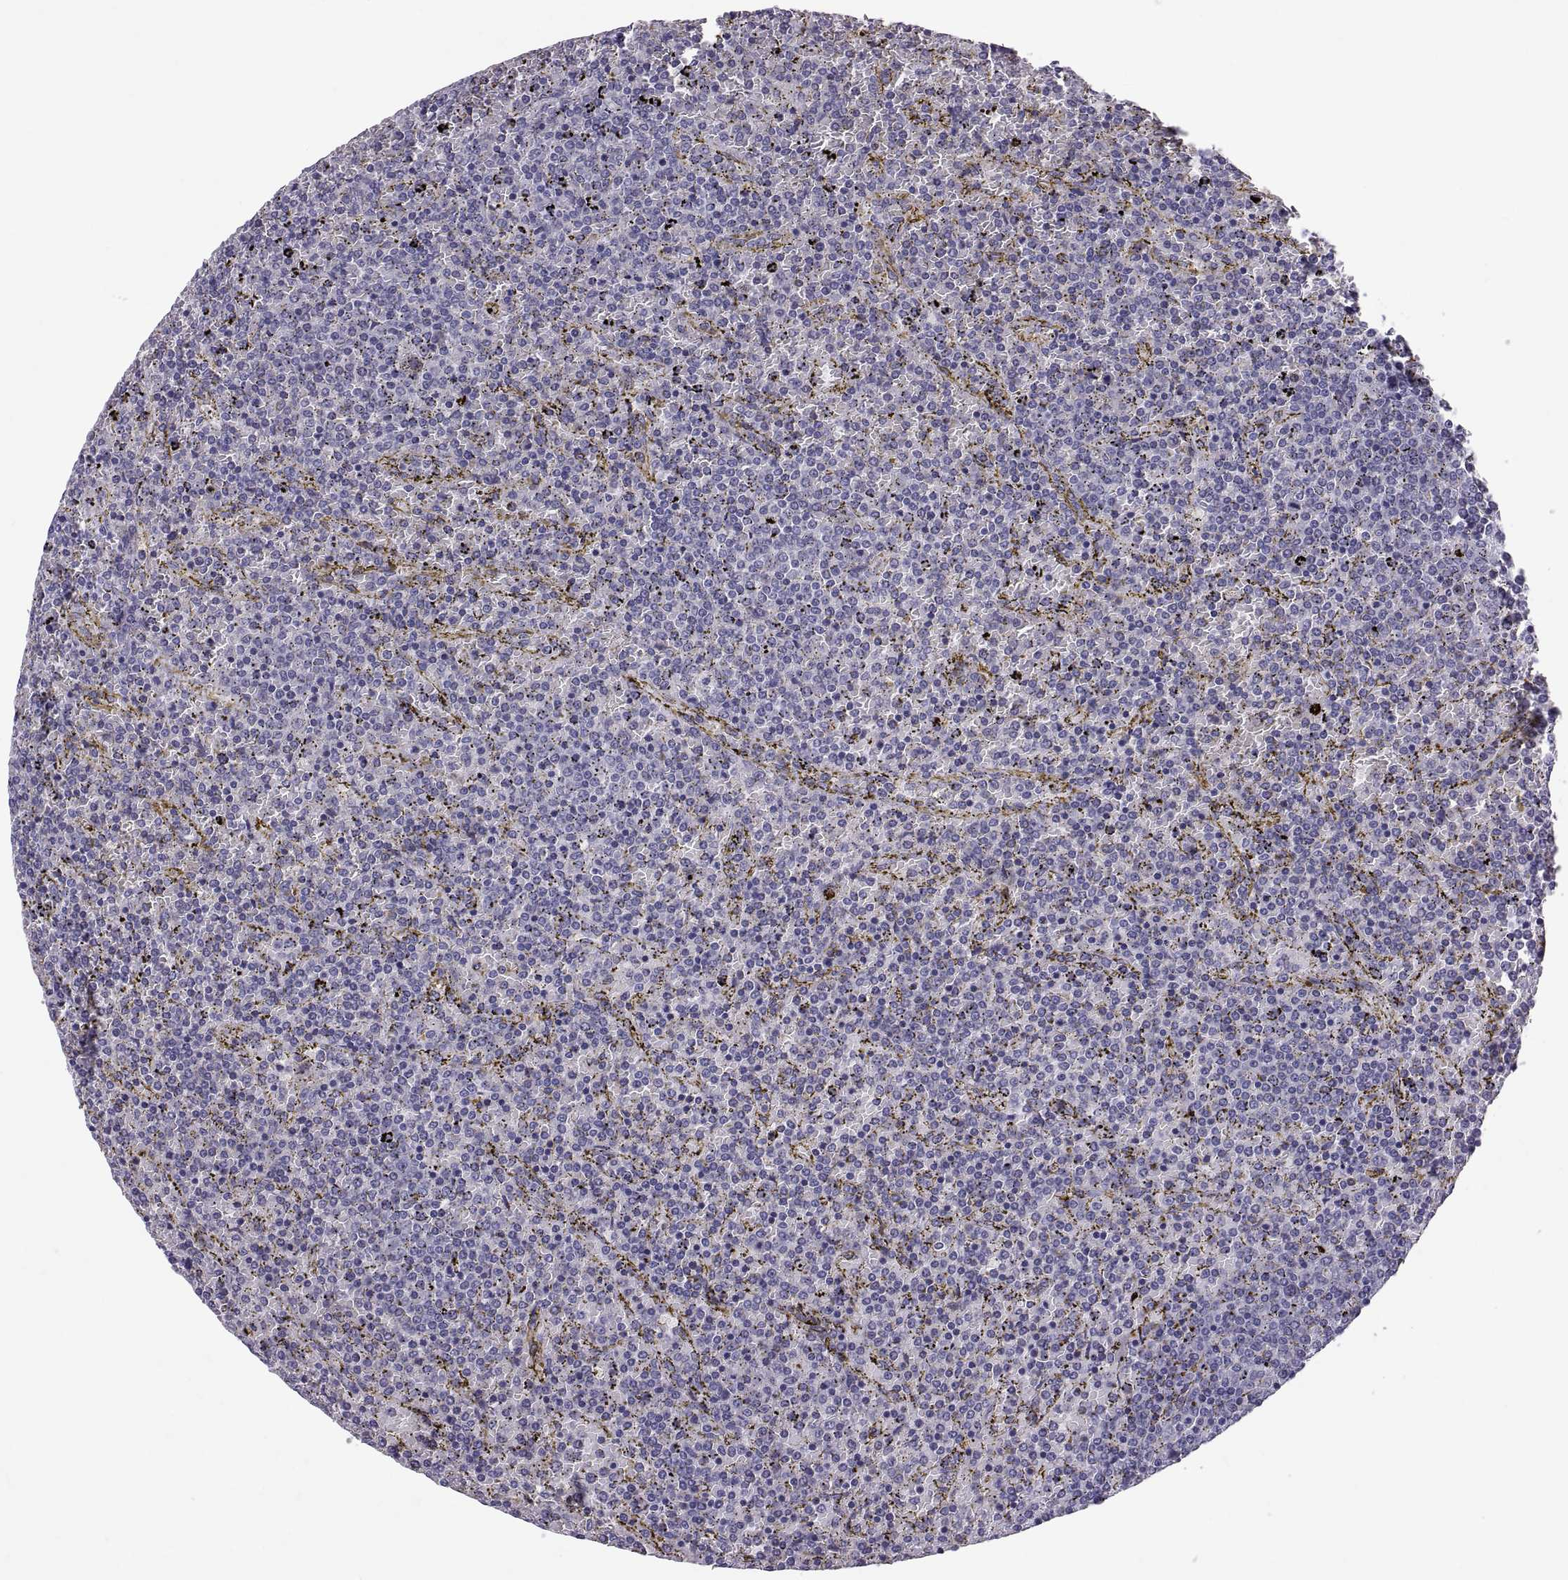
{"staining": {"intensity": "negative", "quantity": "none", "location": "none"}, "tissue": "lymphoma", "cell_type": "Tumor cells", "image_type": "cancer", "snomed": [{"axis": "morphology", "description": "Malignant lymphoma, non-Hodgkin's type, Low grade"}, {"axis": "topography", "description": "Spleen"}], "caption": "The immunohistochemistry (IHC) photomicrograph has no significant expression in tumor cells of malignant lymphoma, non-Hodgkin's type (low-grade) tissue.", "gene": "PTN", "patient": {"sex": "female", "age": 77}}